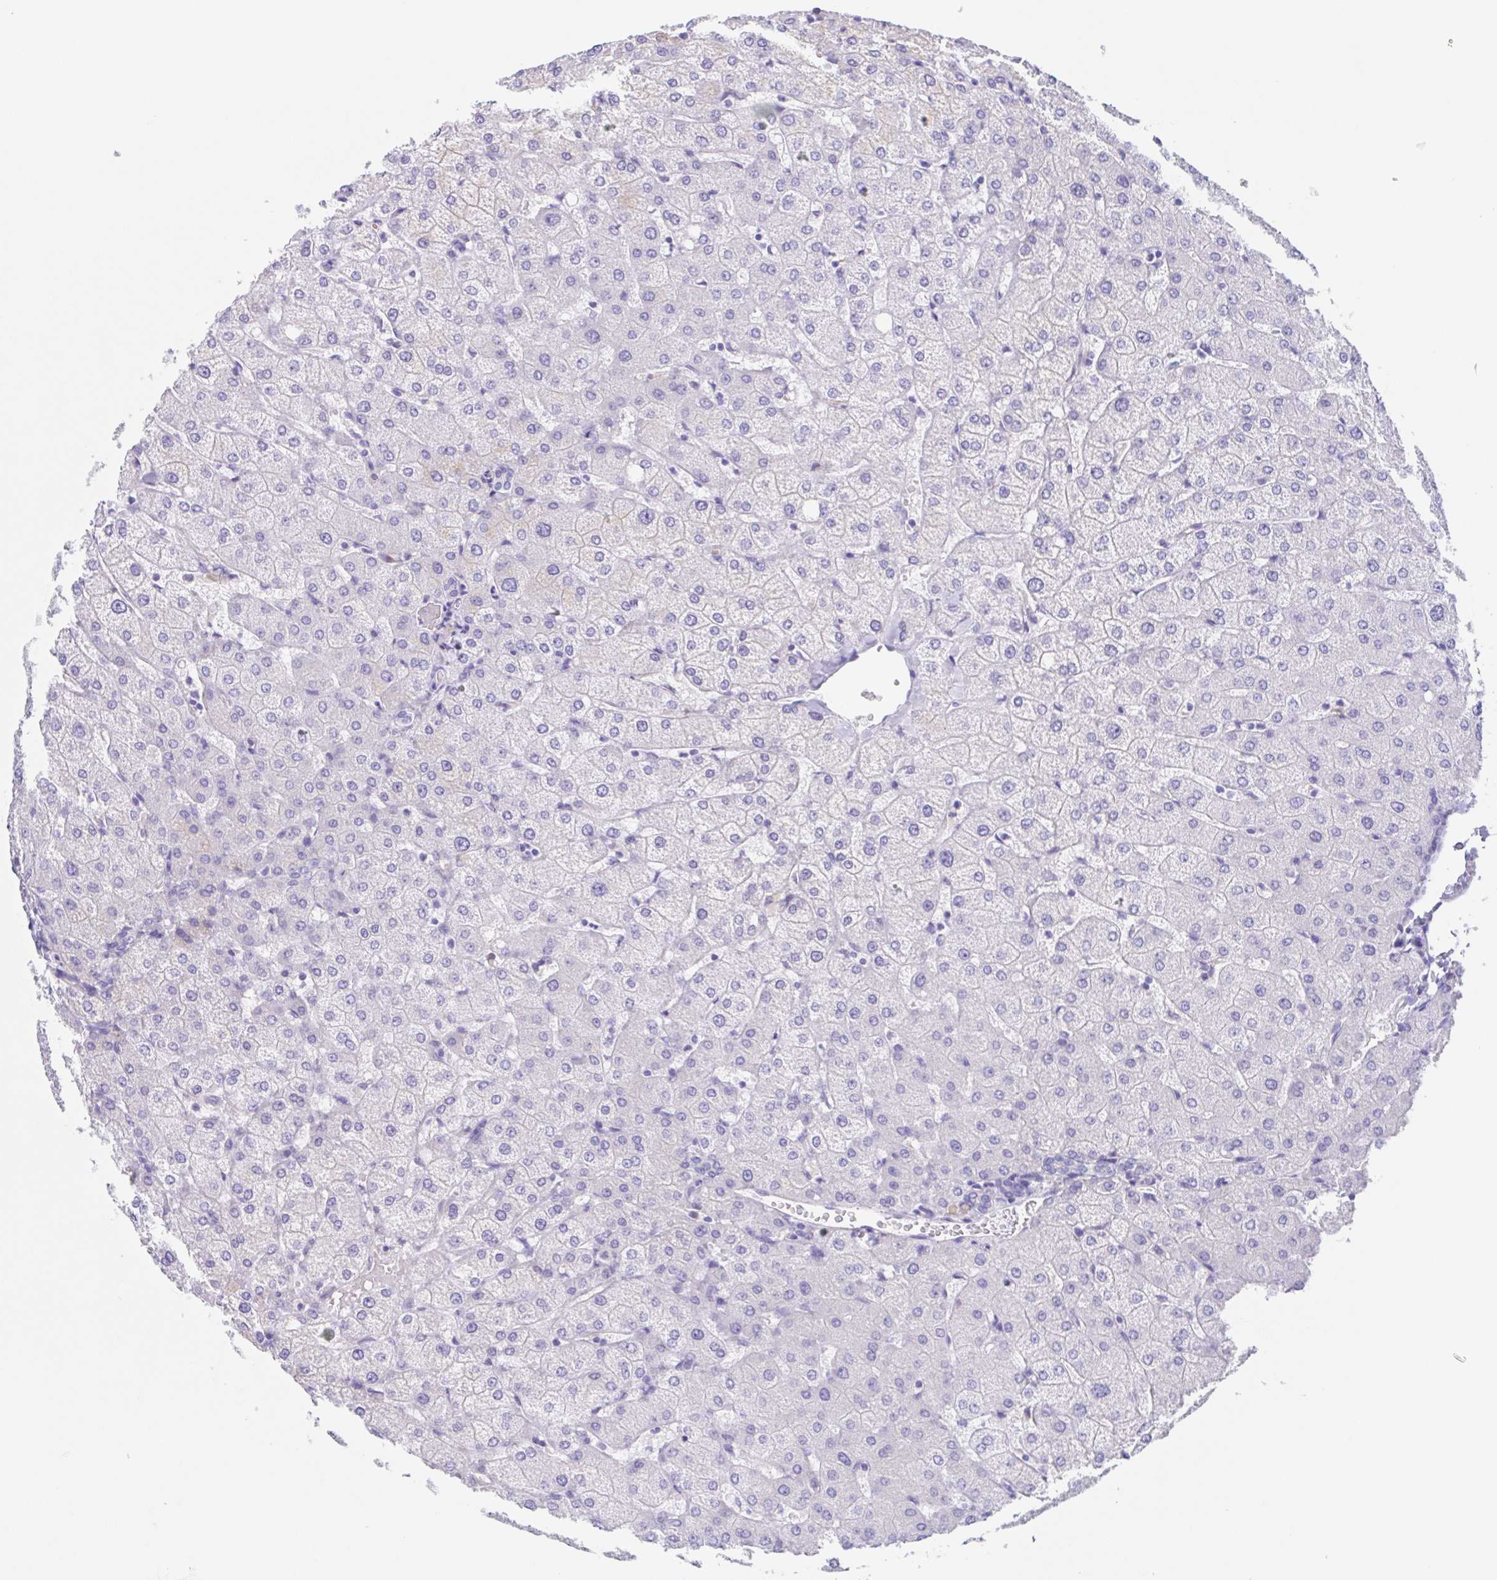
{"staining": {"intensity": "negative", "quantity": "none", "location": "none"}, "tissue": "liver", "cell_type": "Cholangiocytes", "image_type": "normal", "snomed": [{"axis": "morphology", "description": "Normal tissue, NOS"}, {"axis": "topography", "description": "Liver"}], "caption": "The histopathology image displays no staining of cholangiocytes in unremarkable liver.", "gene": "SCG3", "patient": {"sex": "female", "age": 54}}